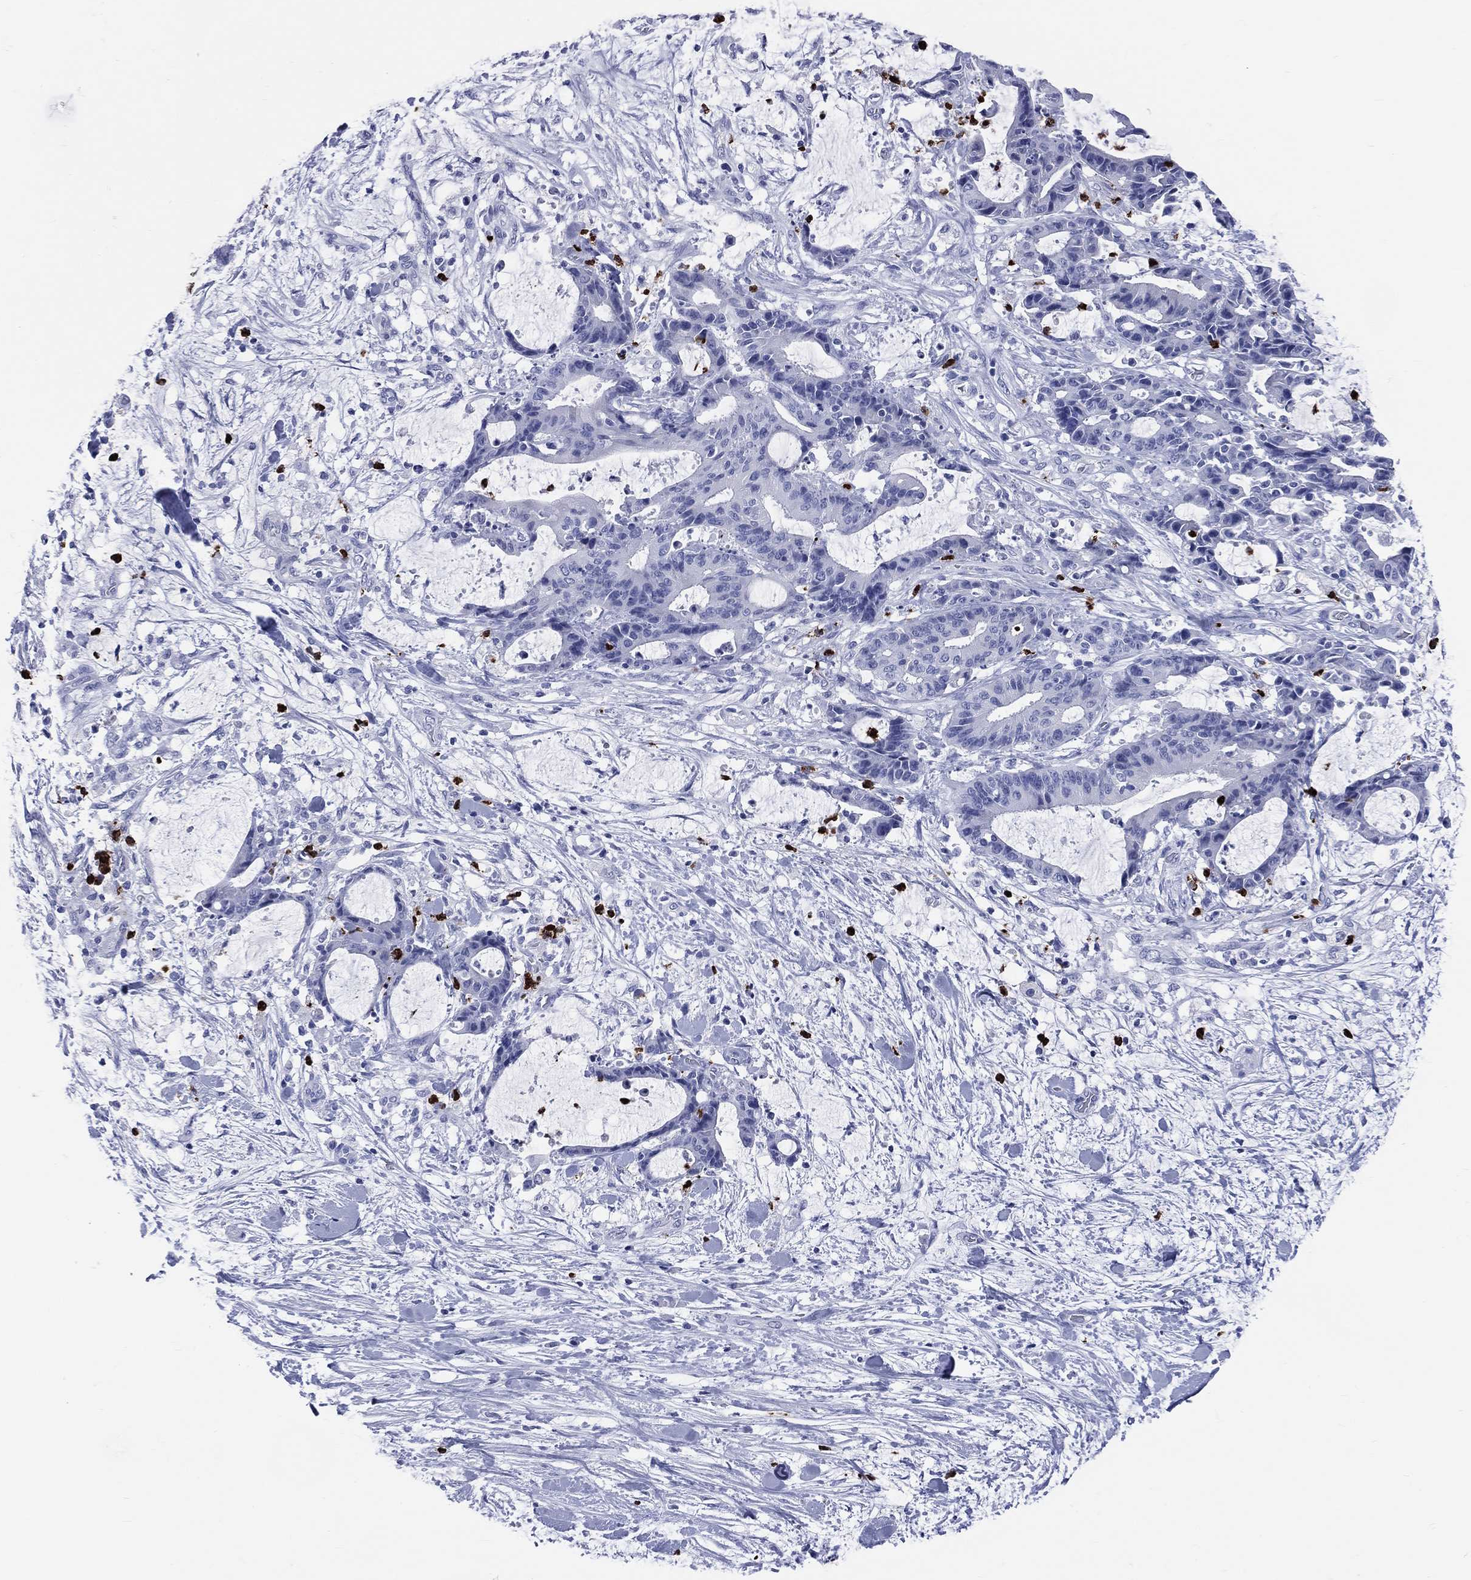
{"staining": {"intensity": "negative", "quantity": "none", "location": "none"}, "tissue": "liver cancer", "cell_type": "Tumor cells", "image_type": "cancer", "snomed": [{"axis": "morphology", "description": "Cholangiocarcinoma"}, {"axis": "topography", "description": "Liver"}], "caption": "This image is of liver cancer stained with immunohistochemistry to label a protein in brown with the nuclei are counter-stained blue. There is no positivity in tumor cells.", "gene": "PGLYRP1", "patient": {"sex": "female", "age": 73}}